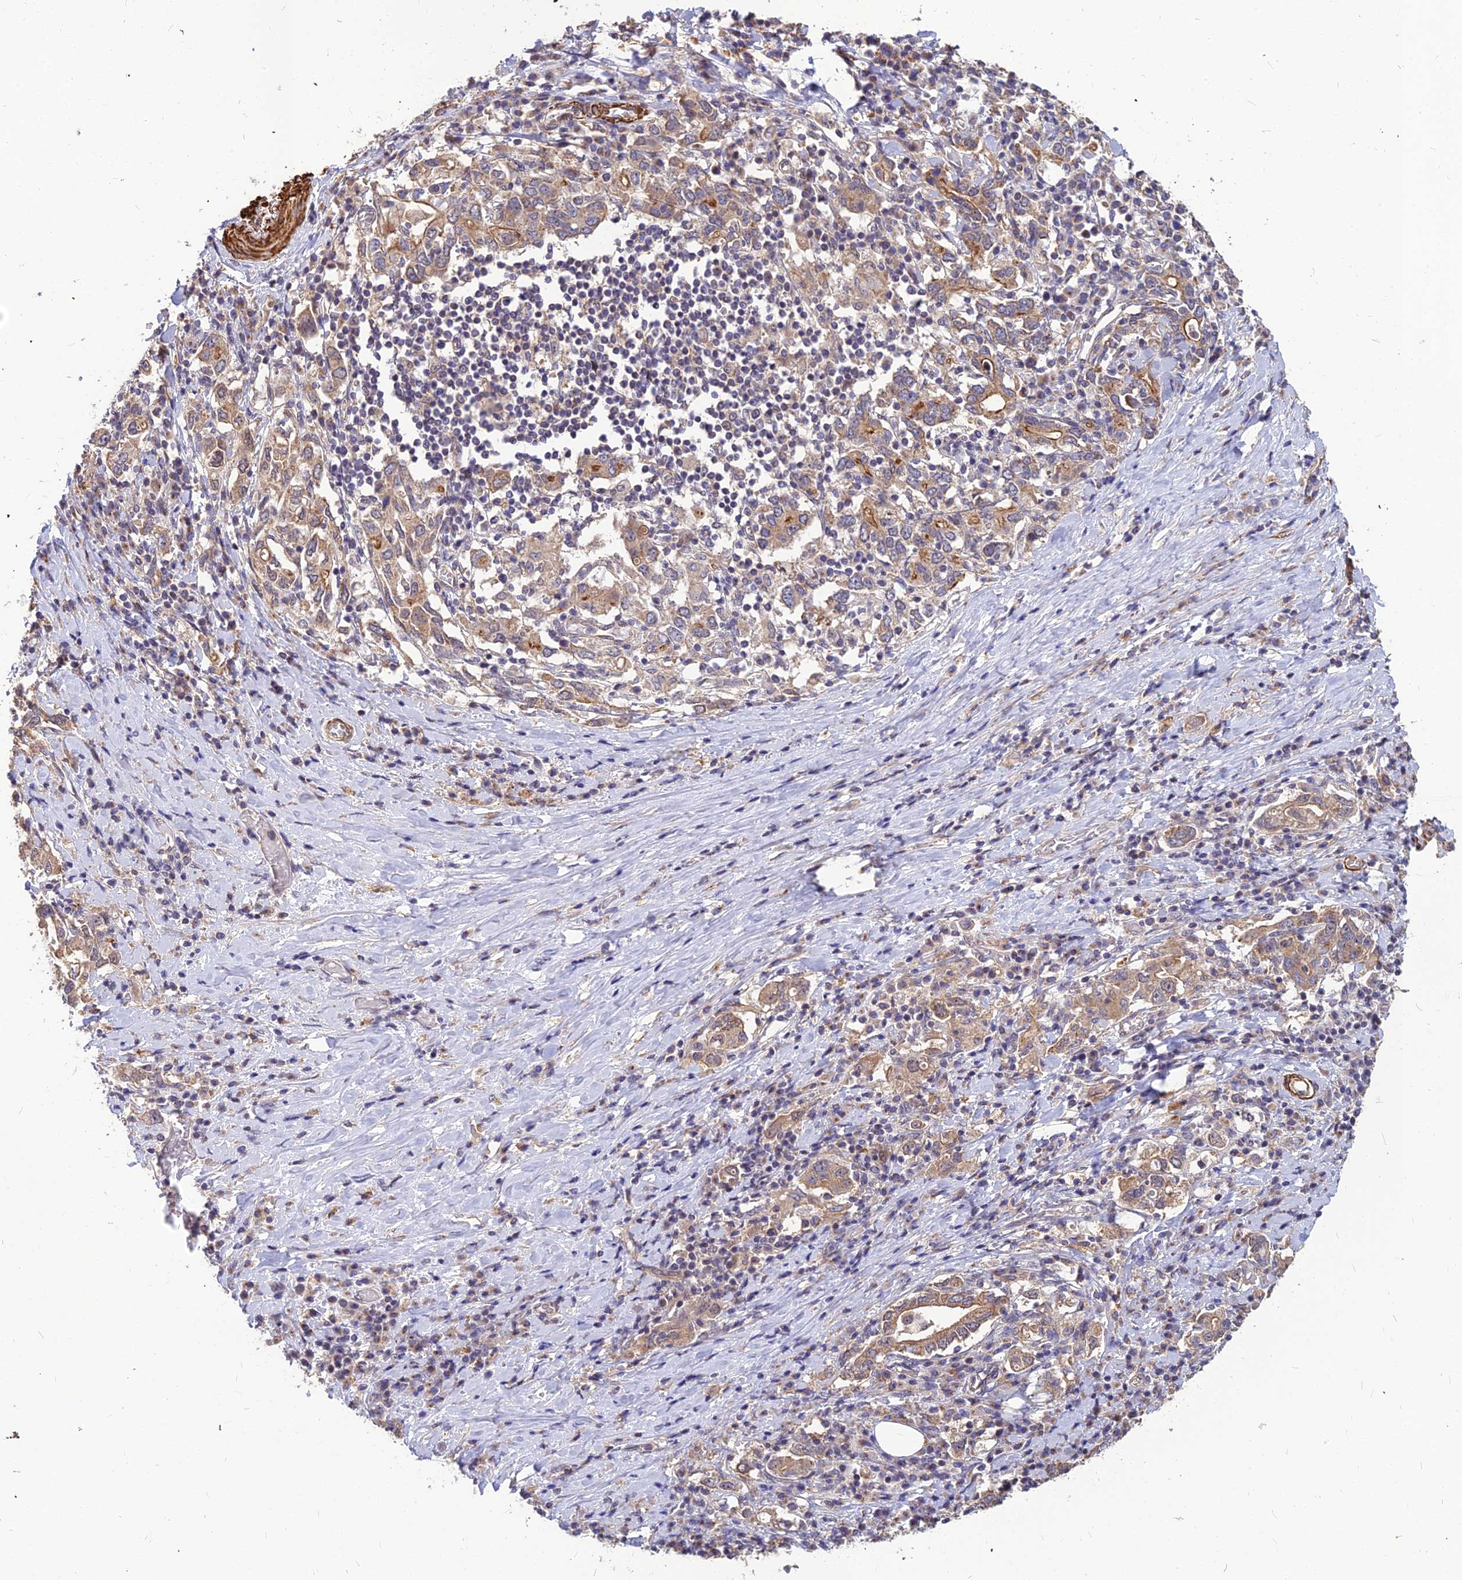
{"staining": {"intensity": "moderate", "quantity": "25%-75%", "location": "cytoplasmic/membranous"}, "tissue": "stomach cancer", "cell_type": "Tumor cells", "image_type": "cancer", "snomed": [{"axis": "morphology", "description": "Adenocarcinoma, NOS"}, {"axis": "topography", "description": "Stomach, upper"}, {"axis": "topography", "description": "Stomach"}], "caption": "High-magnification brightfield microscopy of stomach cancer (adenocarcinoma) stained with DAB (brown) and counterstained with hematoxylin (blue). tumor cells exhibit moderate cytoplasmic/membranous positivity is appreciated in approximately25%-75% of cells.", "gene": "LEKR1", "patient": {"sex": "male", "age": 62}}